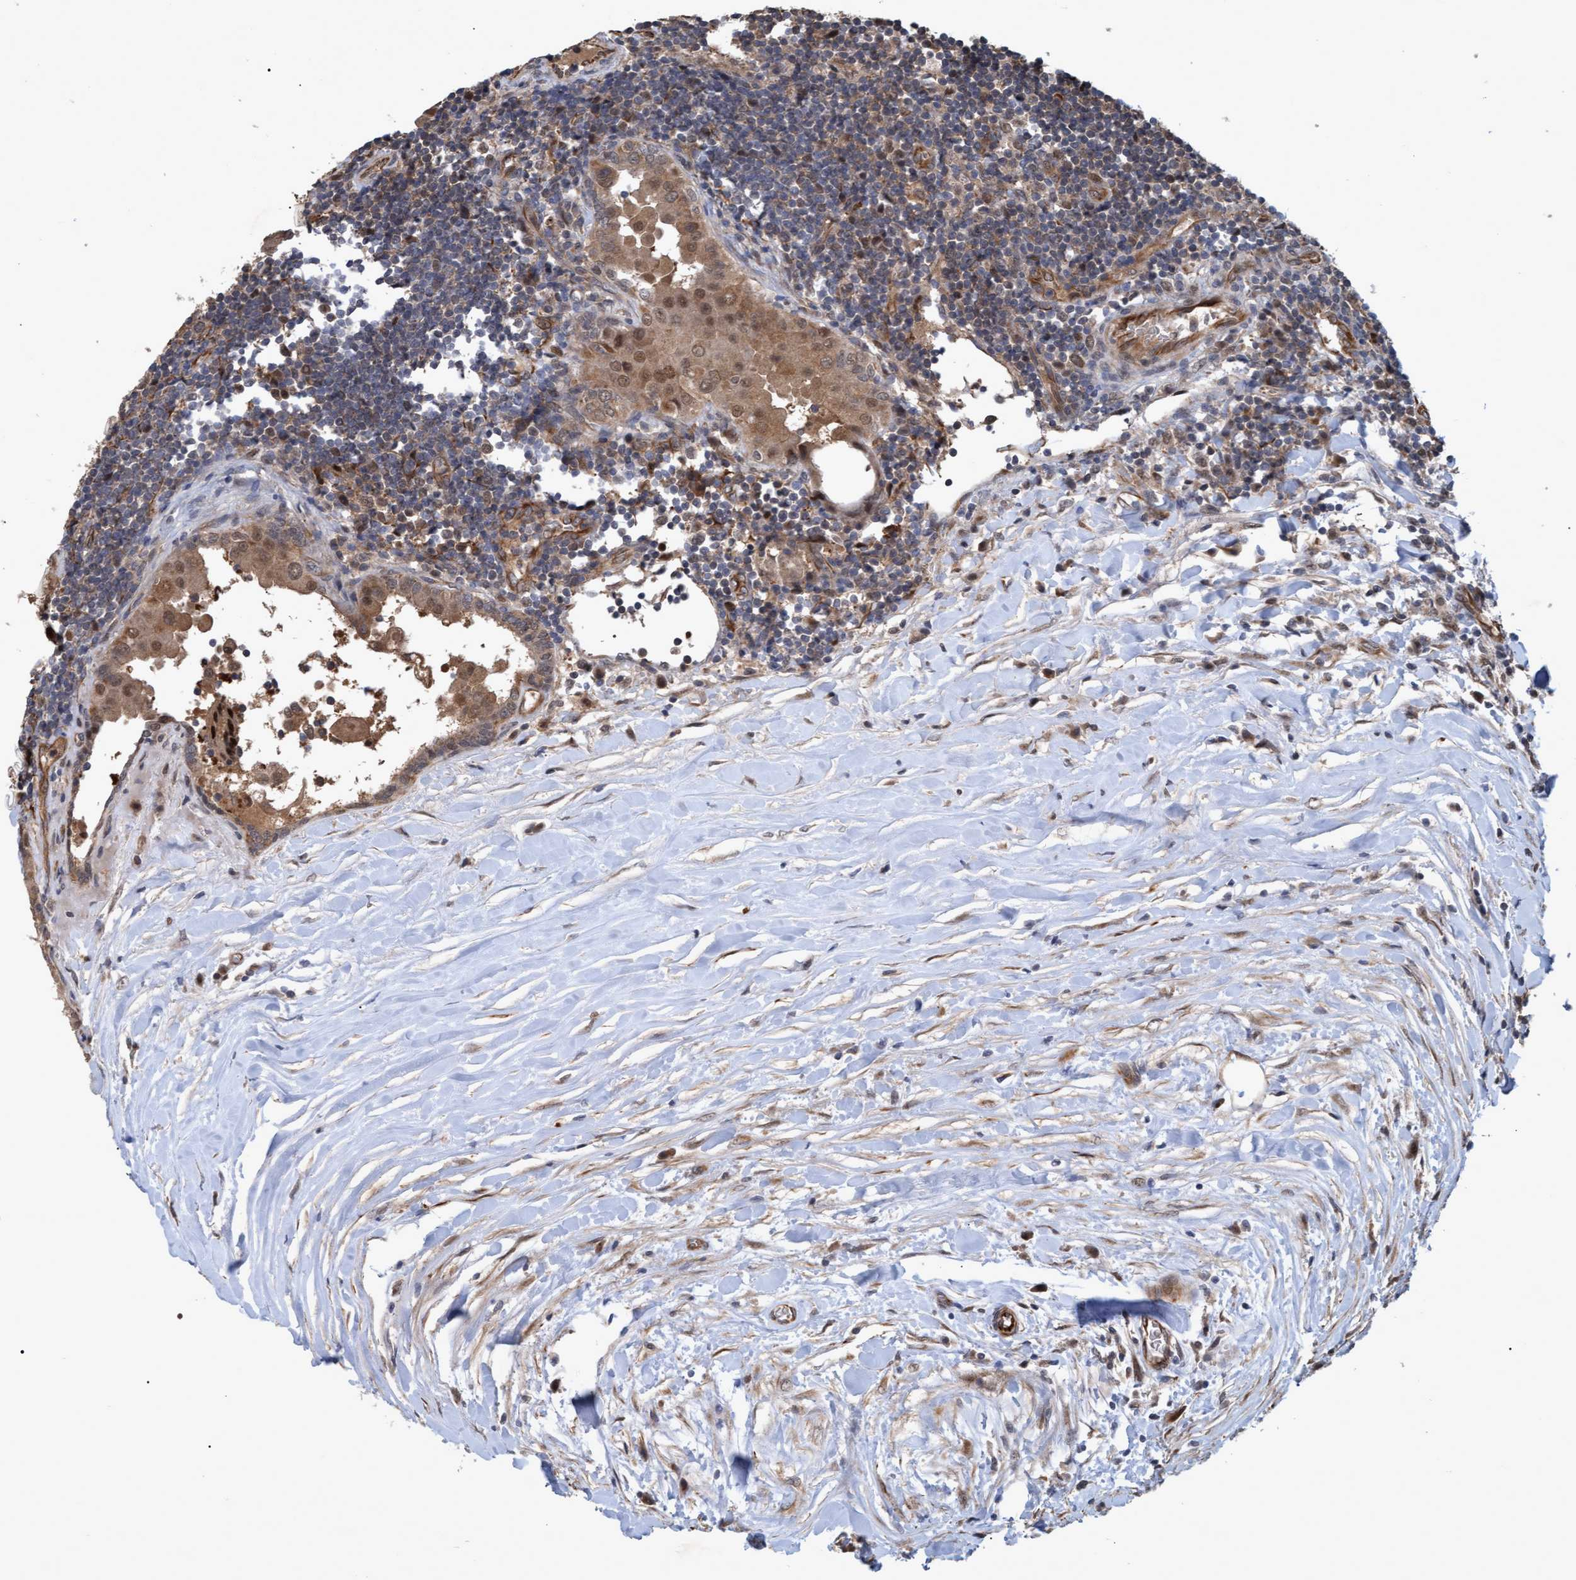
{"staining": {"intensity": "moderate", "quantity": ">75%", "location": "cytoplasmic/membranous,nuclear"}, "tissue": "thyroid cancer", "cell_type": "Tumor cells", "image_type": "cancer", "snomed": [{"axis": "morphology", "description": "Papillary adenocarcinoma, NOS"}, {"axis": "topography", "description": "Thyroid gland"}], "caption": "High-power microscopy captured an immunohistochemistry (IHC) histopathology image of papillary adenocarcinoma (thyroid), revealing moderate cytoplasmic/membranous and nuclear staining in about >75% of tumor cells.", "gene": "PSMB6", "patient": {"sex": "male", "age": 33}}